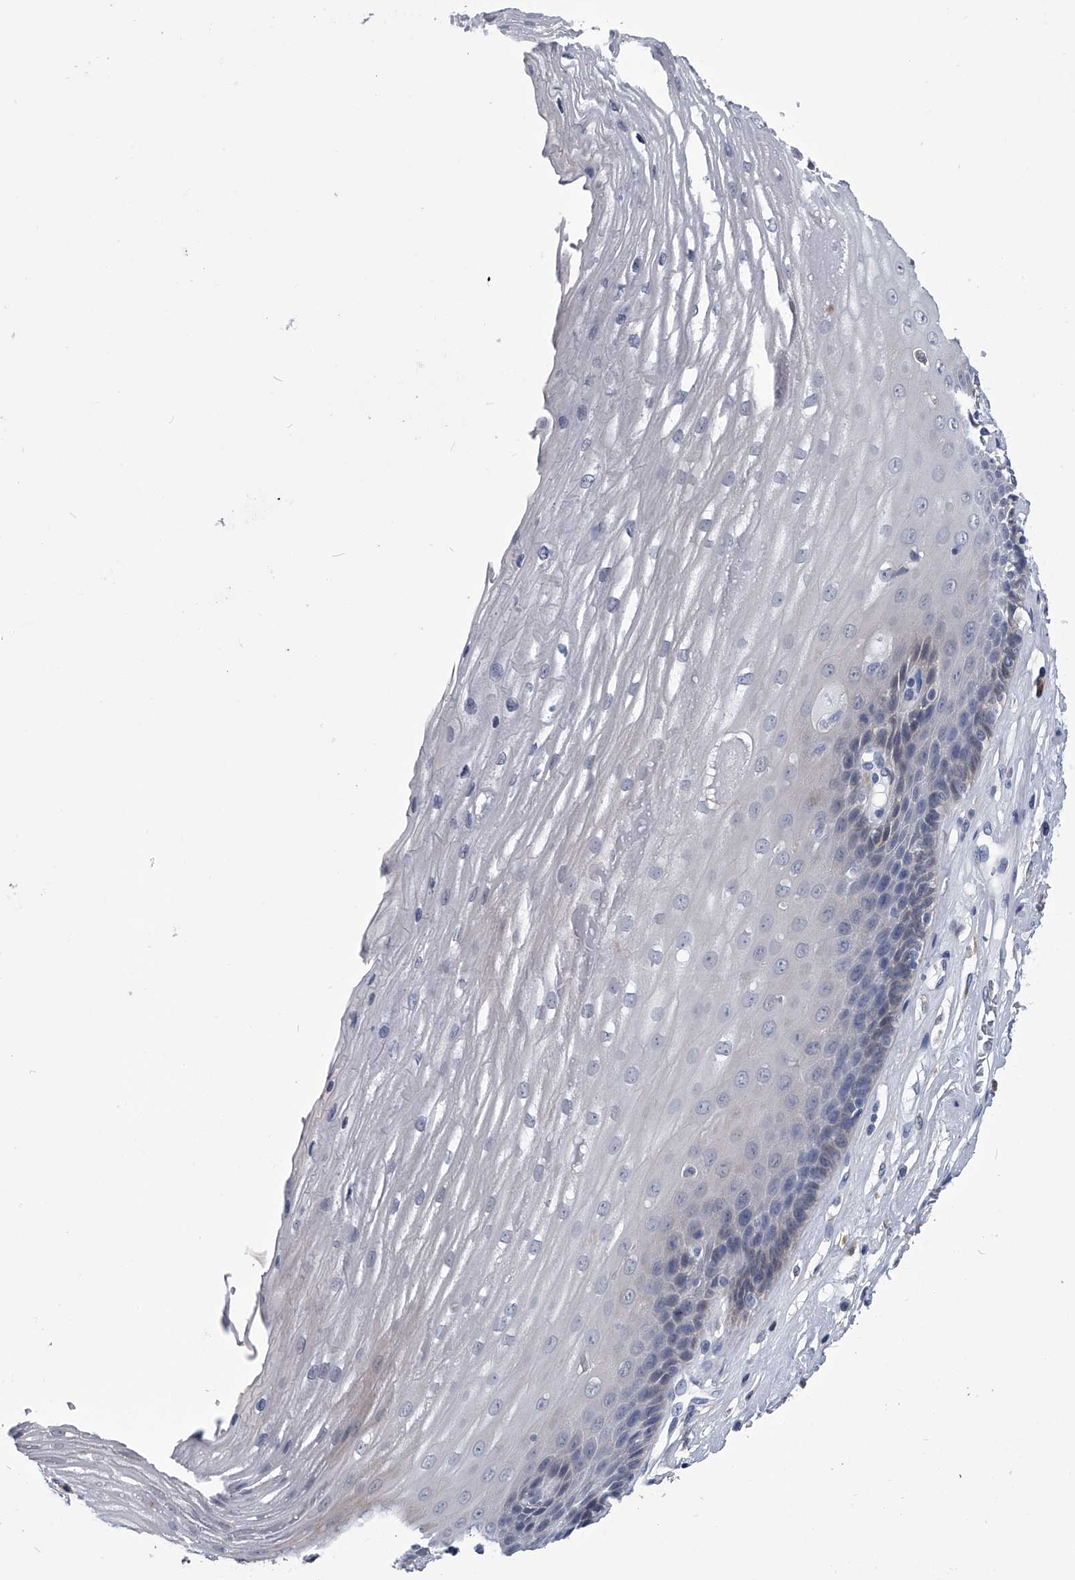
{"staining": {"intensity": "moderate", "quantity": "<25%", "location": "cytoplasmic/membranous"}, "tissue": "esophagus", "cell_type": "Squamous epithelial cells", "image_type": "normal", "snomed": [{"axis": "morphology", "description": "Normal tissue, NOS"}, {"axis": "topography", "description": "Esophagus"}], "caption": "Protein expression analysis of benign esophagus exhibits moderate cytoplasmic/membranous staining in approximately <25% of squamous epithelial cells. The staining was performed using DAB, with brown indicating positive protein expression. Nuclei are stained blue with hematoxylin.", "gene": "PDXK", "patient": {"sex": "male", "age": 62}}